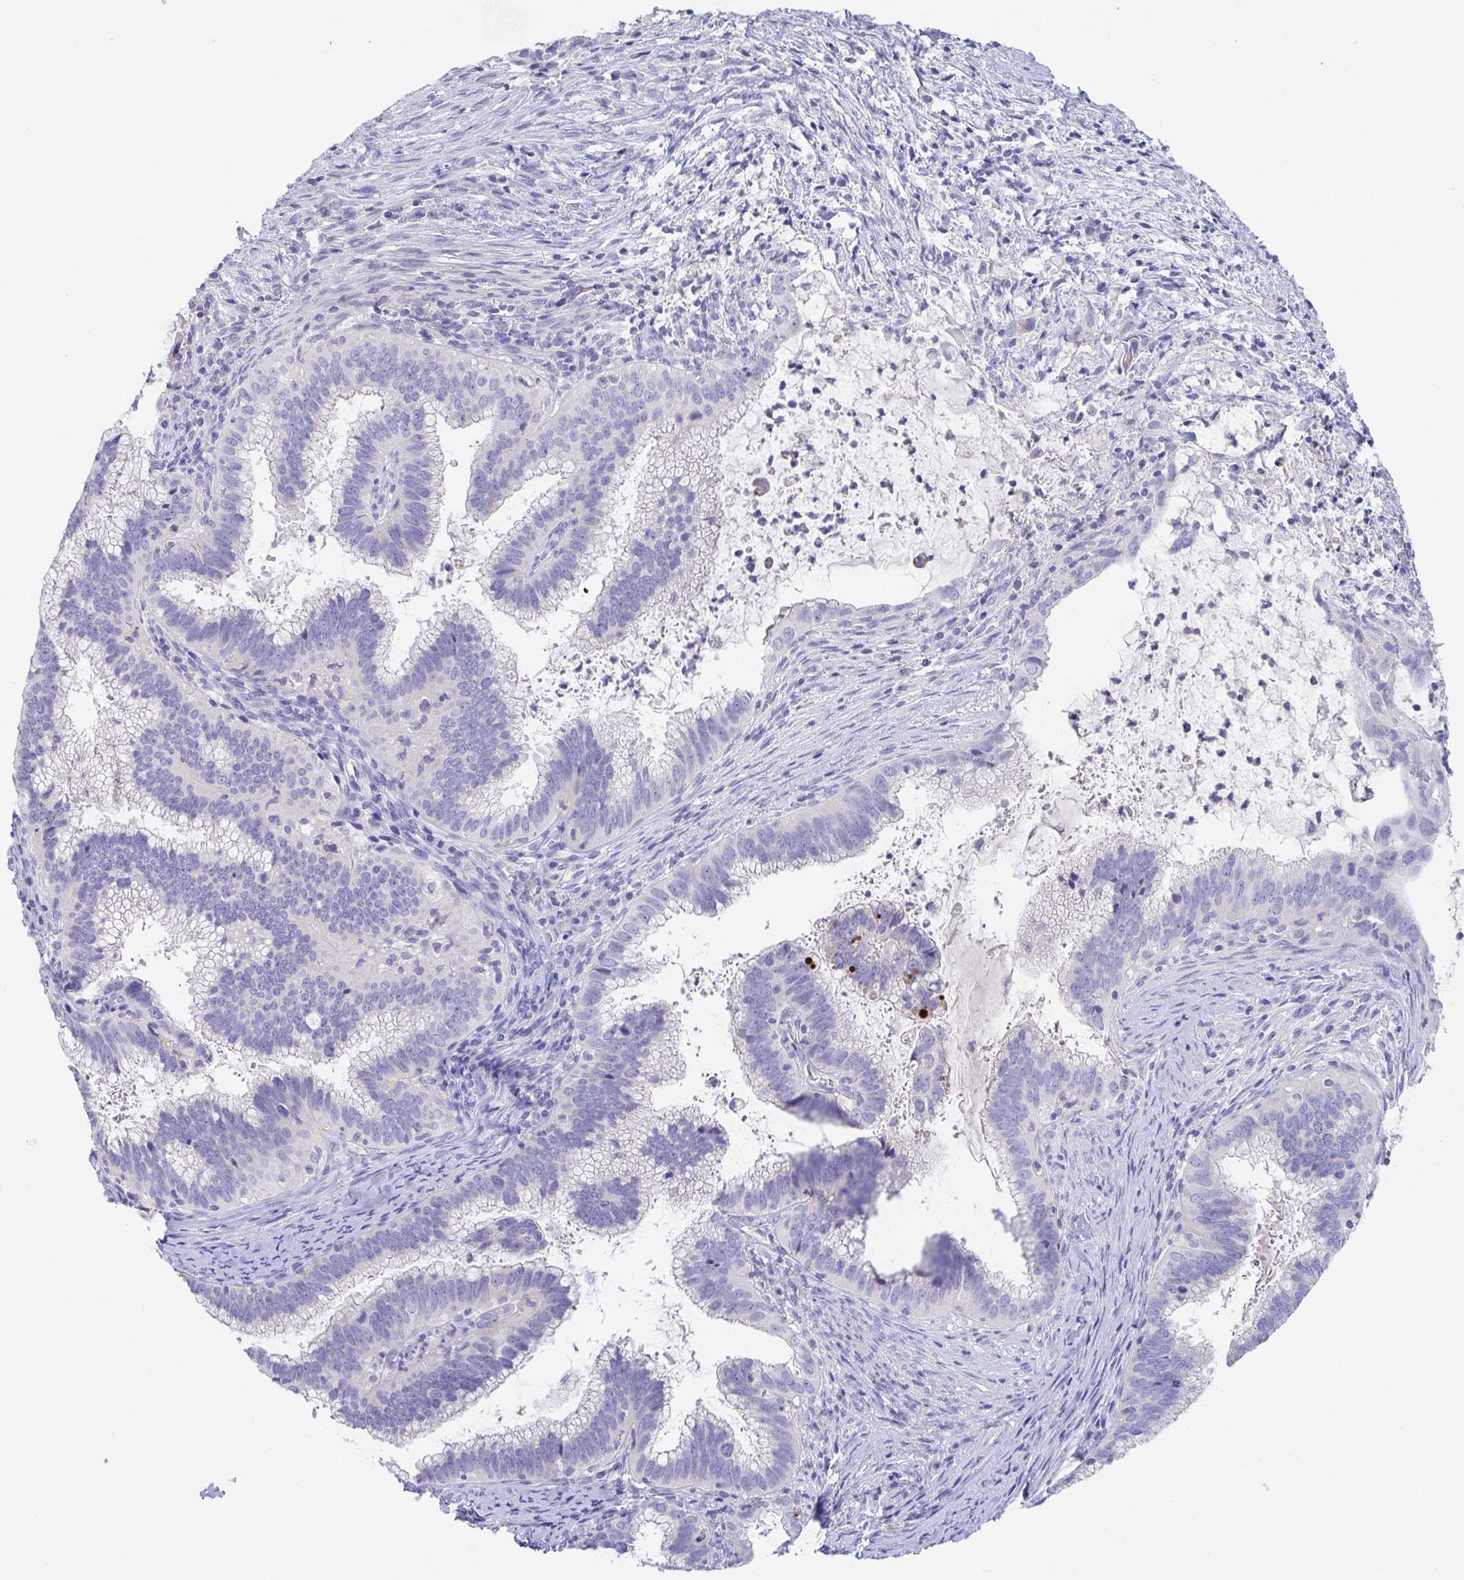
{"staining": {"intensity": "negative", "quantity": "none", "location": "none"}, "tissue": "cervical cancer", "cell_type": "Tumor cells", "image_type": "cancer", "snomed": [{"axis": "morphology", "description": "Adenocarcinoma, NOS"}, {"axis": "topography", "description": "Cervix"}], "caption": "There is no significant expression in tumor cells of adenocarcinoma (cervical). The staining was performed using DAB to visualize the protein expression in brown, while the nuclei were stained in blue with hematoxylin (Magnification: 20x).", "gene": "ZNF561", "patient": {"sex": "female", "age": 56}}